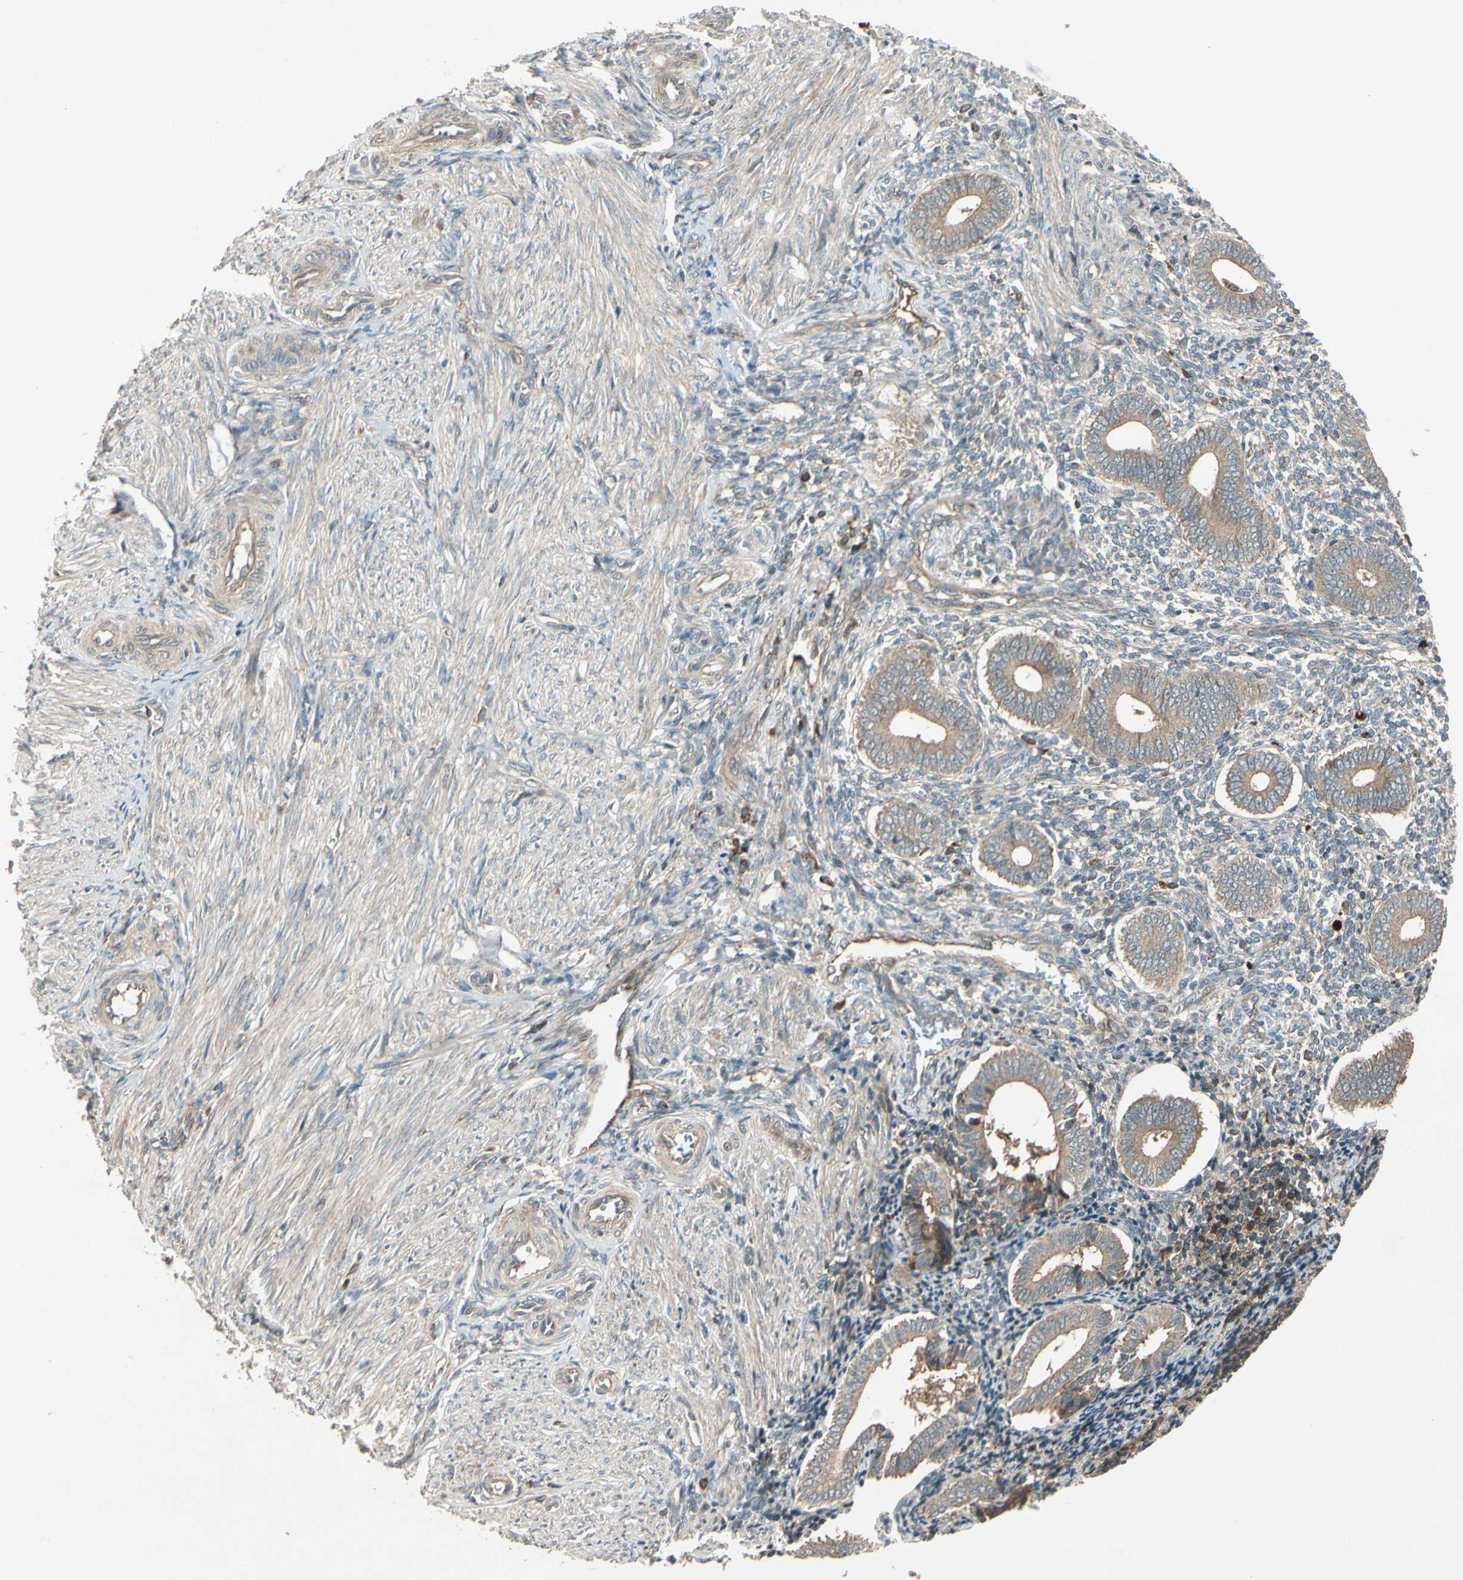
{"staining": {"intensity": "weak", "quantity": ">75%", "location": "cytoplasmic/membranous"}, "tissue": "endometrium", "cell_type": "Cells in endometrial stroma", "image_type": "normal", "snomed": [{"axis": "morphology", "description": "Normal tissue, NOS"}, {"axis": "topography", "description": "Uterus"}, {"axis": "topography", "description": "Endometrium"}], "caption": "Endometrium stained with DAB IHC reveals low levels of weak cytoplasmic/membranous expression in about >75% of cells in endometrial stroma.", "gene": "ACVR1C", "patient": {"sex": "female", "age": 33}}